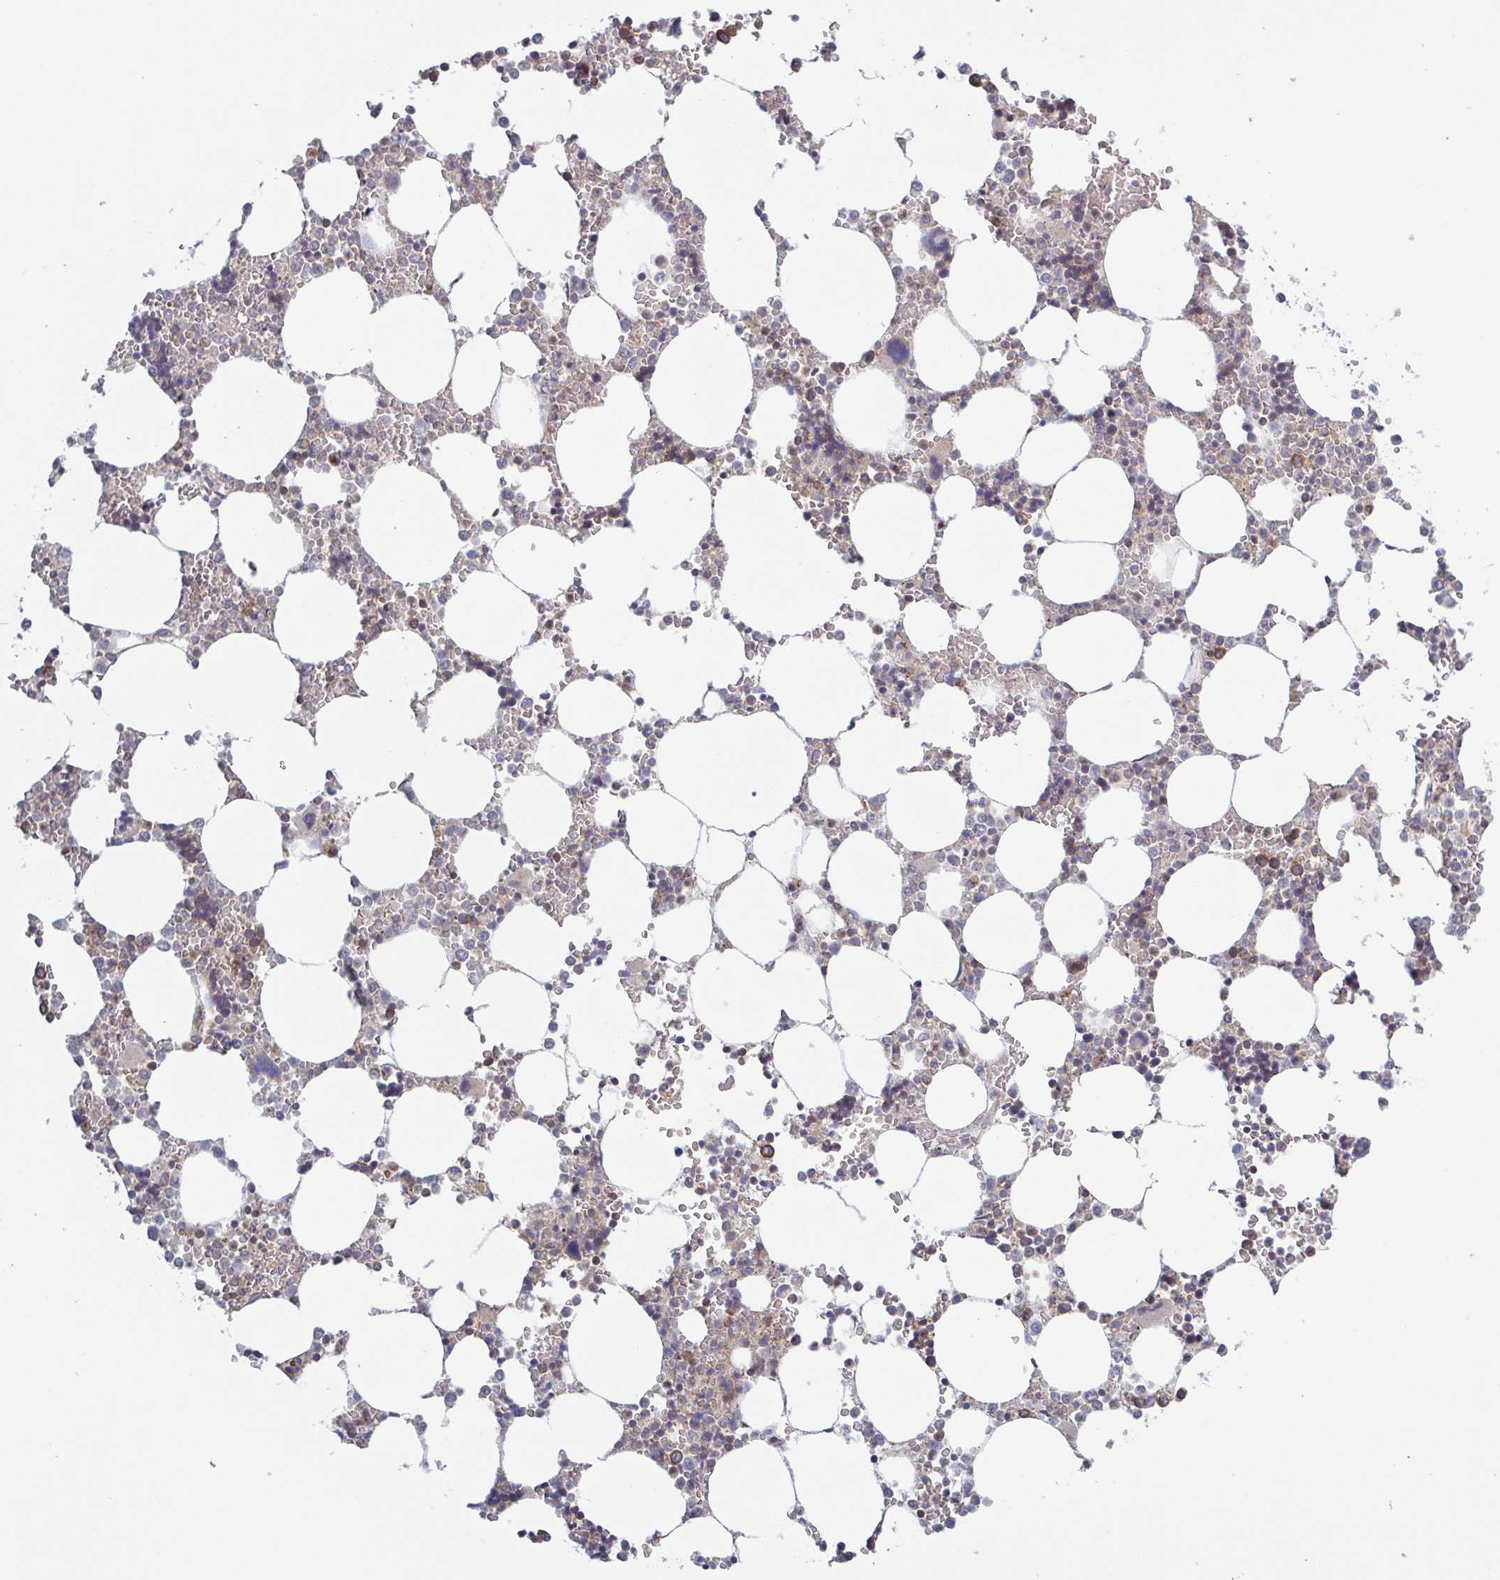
{"staining": {"intensity": "moderate", "quantity": "<25%", "location": "cytoplasmic/membranous"}, "tissue": "bone marrow", "cell_type": "Hematopoietic cells", "image_type": "normal", "snomed": [{"axis": "morphology", "description": "Normal tissue, NOS"}, {"axis": "topography", "description": "Bone marrow"}], "caption": "Moderate cytoplasmic/membranous protein staining is present in approximately <25% of hematopoietic cells in bone marrow. The protein is stained brown, and the nuclei are stained in blue (DAB IHC with brightfield microscopy, high magnification).", "gene": "SURF1", "patient": {"sex": "male", "age": 64}}